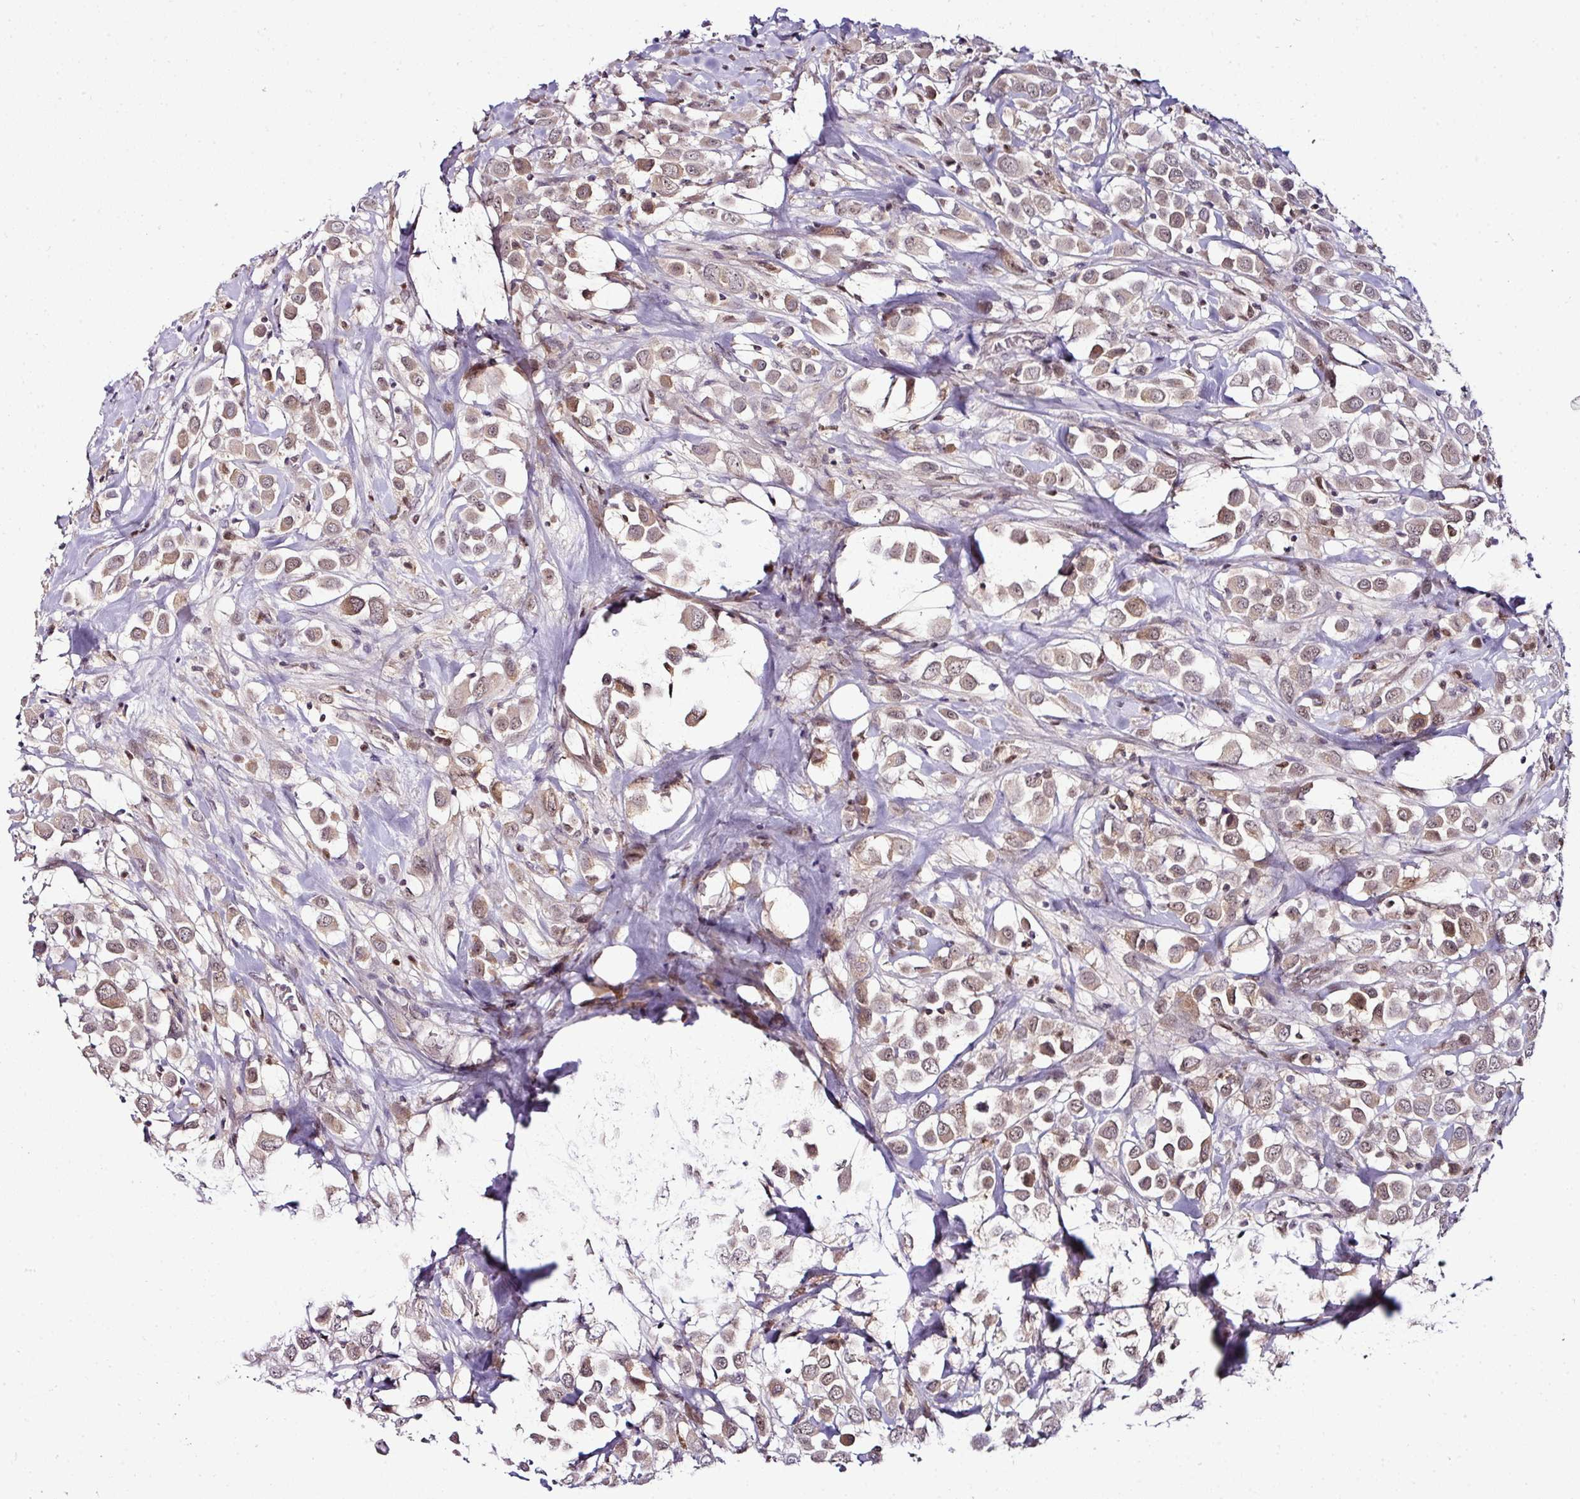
{"staining": {"intensity": "weak", "quantity": ">75%", "location": "cytoplasmic/membranous,nuclear"}, "tissue": "breast cancer", "cell_type": "Tumor cells", "image_type": "cancer", "snomed": [{"axis": "morphology", "description": "Duct carcinoma"}, {"axis": "topography", "description": "Breast"}], "caption": "Human breast cancer (intraductal carcinoma) stained with a protein marker exhibits weak staining in tumor cells.", "gene": "KLF16", "patient": {"sex": "female", "age": 61}}